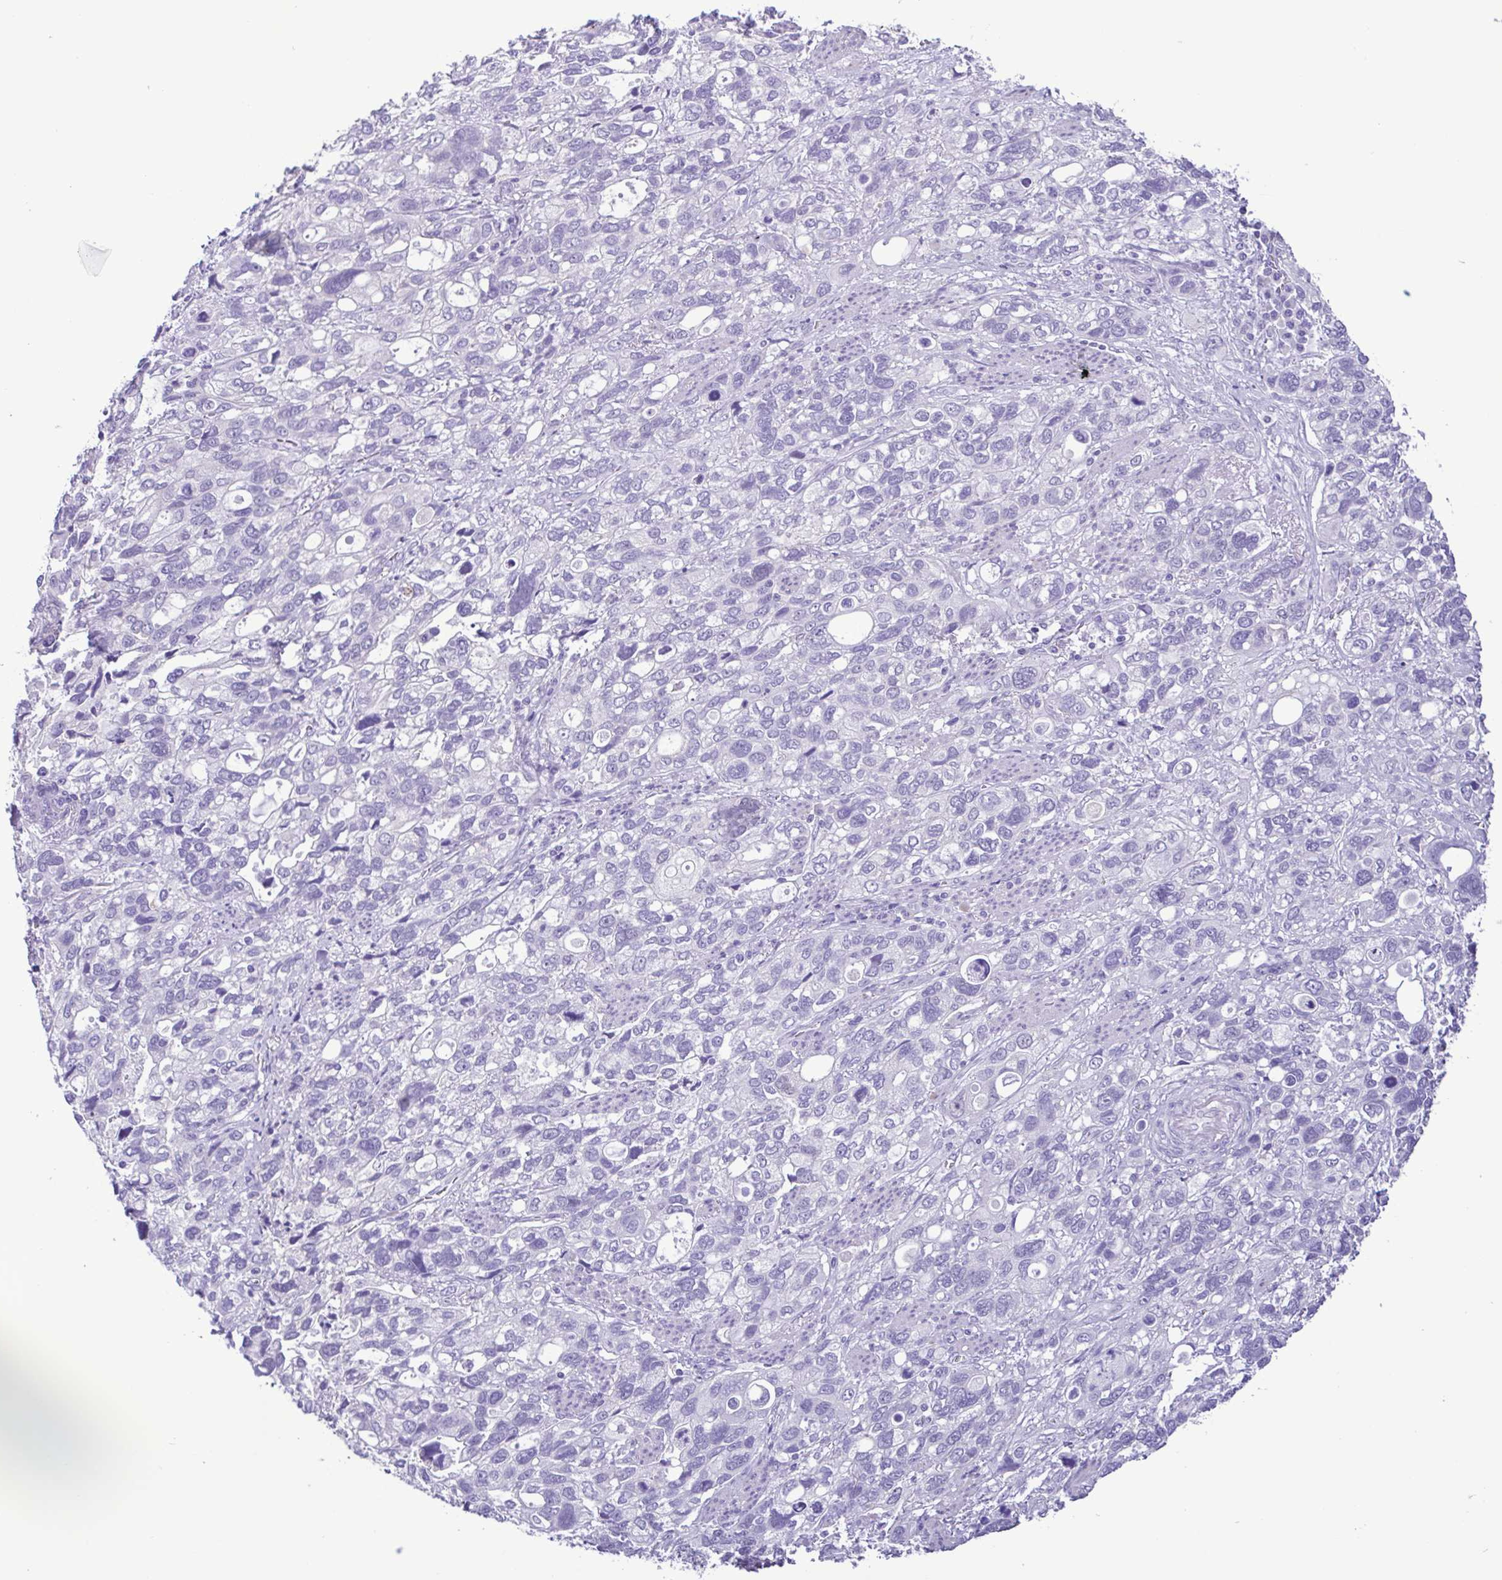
{"staining": {"intensity": "negative", "quantity": "none", "location": "none"}, "tissue": "stomach cancer", "cell_type": "Tumor cells", "image_type": "cancer", "snomed": [{"axis": "morphology", "description": "Adenocarcinoma, NOS"}, {"axis": "topography", "description": "Stomach, upper"}], "caption": "This image is of stomach cancer (adenocarcinoma) stained with immunohistochemistry to label a protein in brown with the nuclei are counter-stained blue. There is no staining in tumor cells.", "gene": "CBY2", "patient": {"sex": "female", "age": 81}}